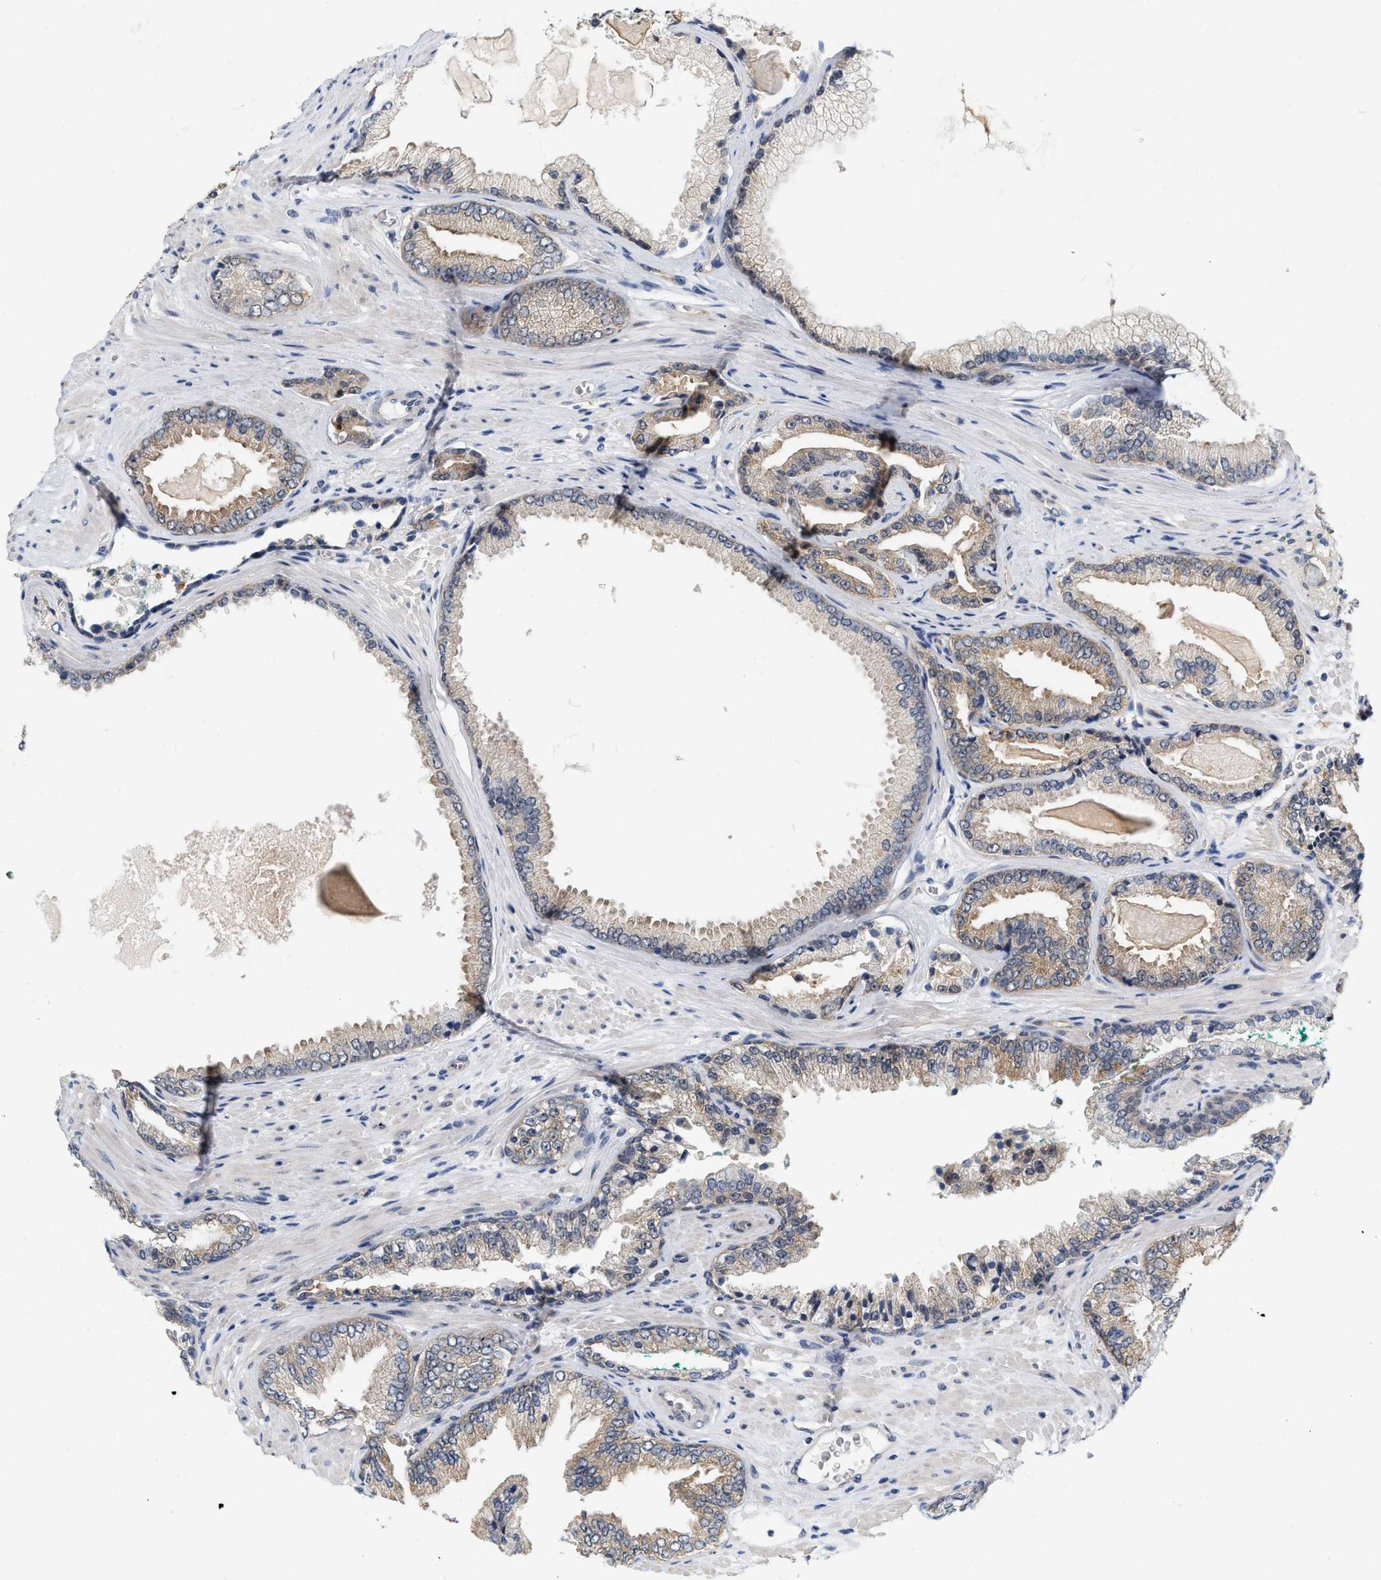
{"staining": {"intensity": "weak", "quantity": ">75%", "location": "cytoplasmic/membranous"}, "tissue": "prostate cancer", "cell_type": "Tumor cells", "image_type": "cancer", "snomed": [{"axis": "morphology", "description": "Adenocarcinoma, High grade"}, {"axis": "topography", "description": "Prostate"}], "caption": "Immunohistochemistry (IHC) image of human prostate adenocarcinoma (high-grade) stained for a protein (brown), which displays low levels of weak cytoplasmic/membranous staining in approximately >75% of tumor cells.", "gene": "RUVBL1", "patient": {"sex": "male", "age": 71}}